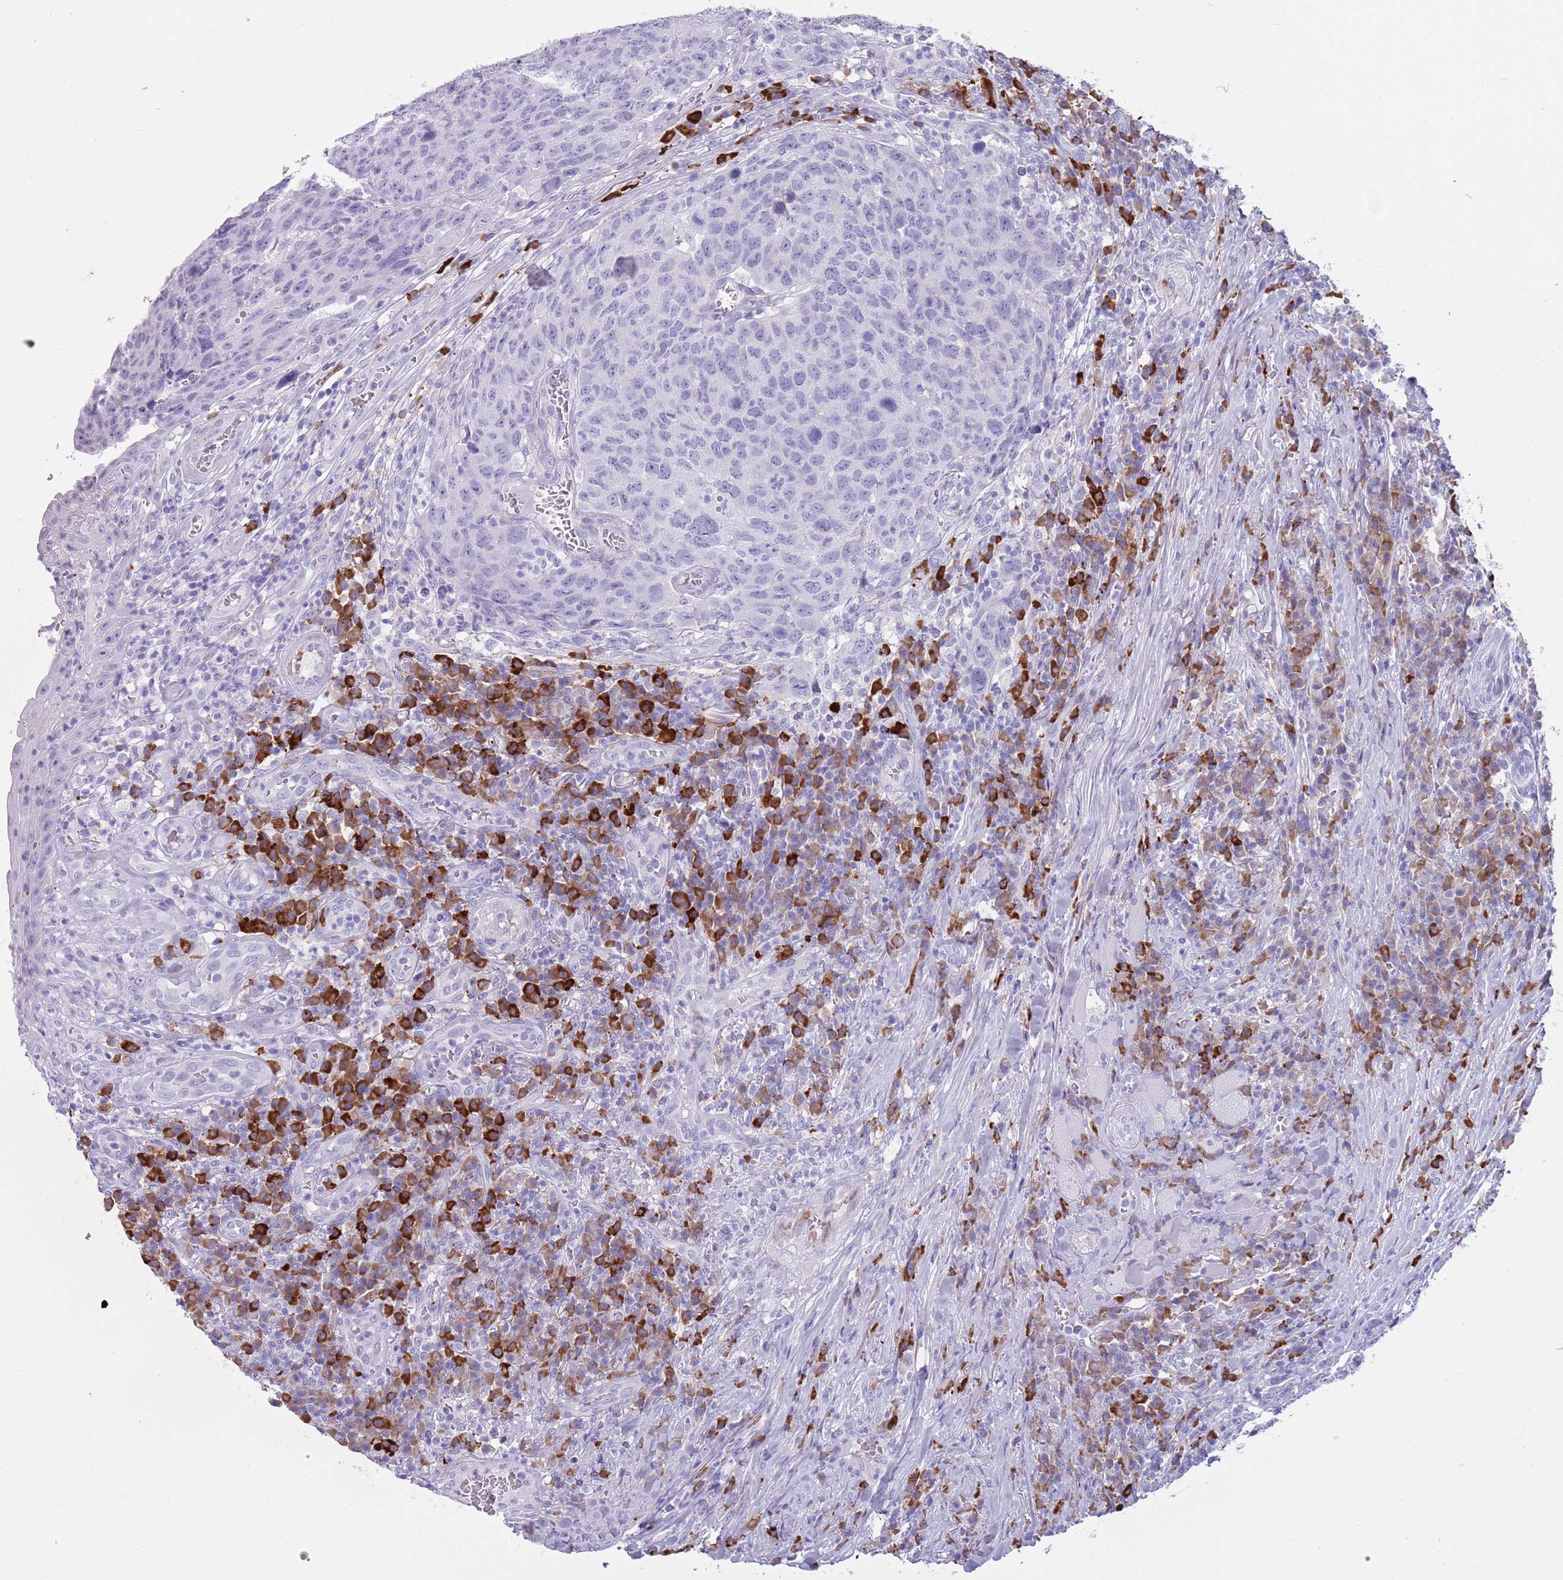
{"staining": {"intensity": "negative", "quantity": "none", "location": "none"}, "tissue": "head and neck cancer", "cell_type": "Tumor cells", "image_type": "cancer", "snomed": [{"axis": "morphology", "description": "Squamous cell carcinoma, NOS"}, {"axis": "topography", "description": "Head-Neck"}], "caption": "Head and neck cancer was stained to show a protein in brown. There is no significant positivity in tumor cells. (Stains: DAB immunohistochemistry (IHC) with hematoxylin counter stain, Microscopy: brightfield microscopy at high magnification).", "gene": "LY6G5B", "patient": {"sex": "male", "age": 66}}